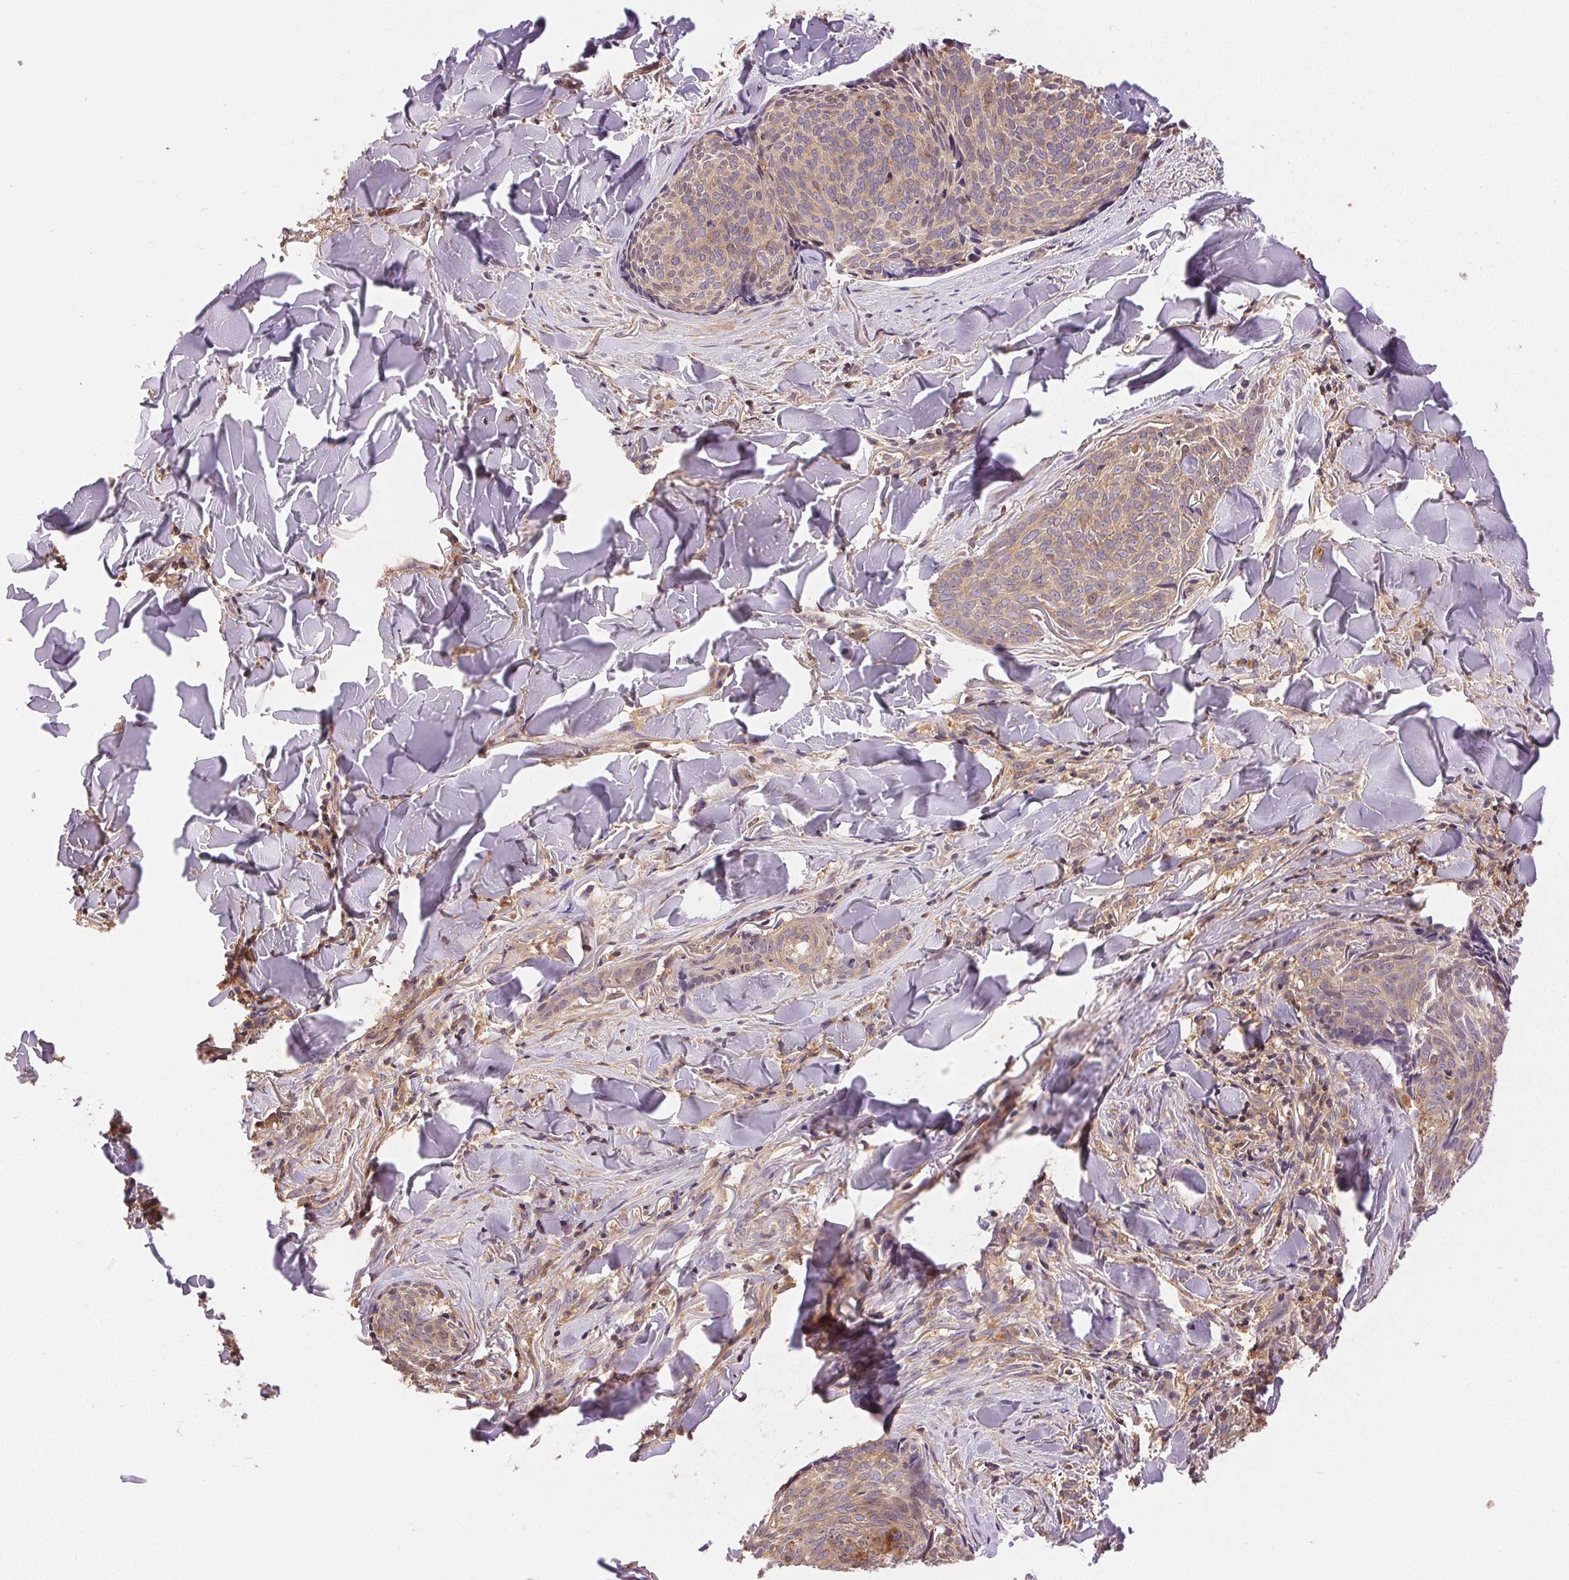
{"staining": {"intensity": "weak", "quantity": "25%-75%", "location": "cytoplasmic/membranous"}, "tissue": "skin cancer", "cell_type": "Tumor cells", "image_type": "cancer", "snomed": [{"axis": "morphology", "description": "Basal cell carcinoma"}, {"axis": "topography", "description": "Skin"}], "caption": "An IHC photomicrograph of tumor tissue is shown. Protein staining in brown labels weak cytoplasmic/membranous positivity in skin basal cell carcinoma within tumor cells.", "gene": "GDI2", "patient": {"sex": "female", "age": 82}}